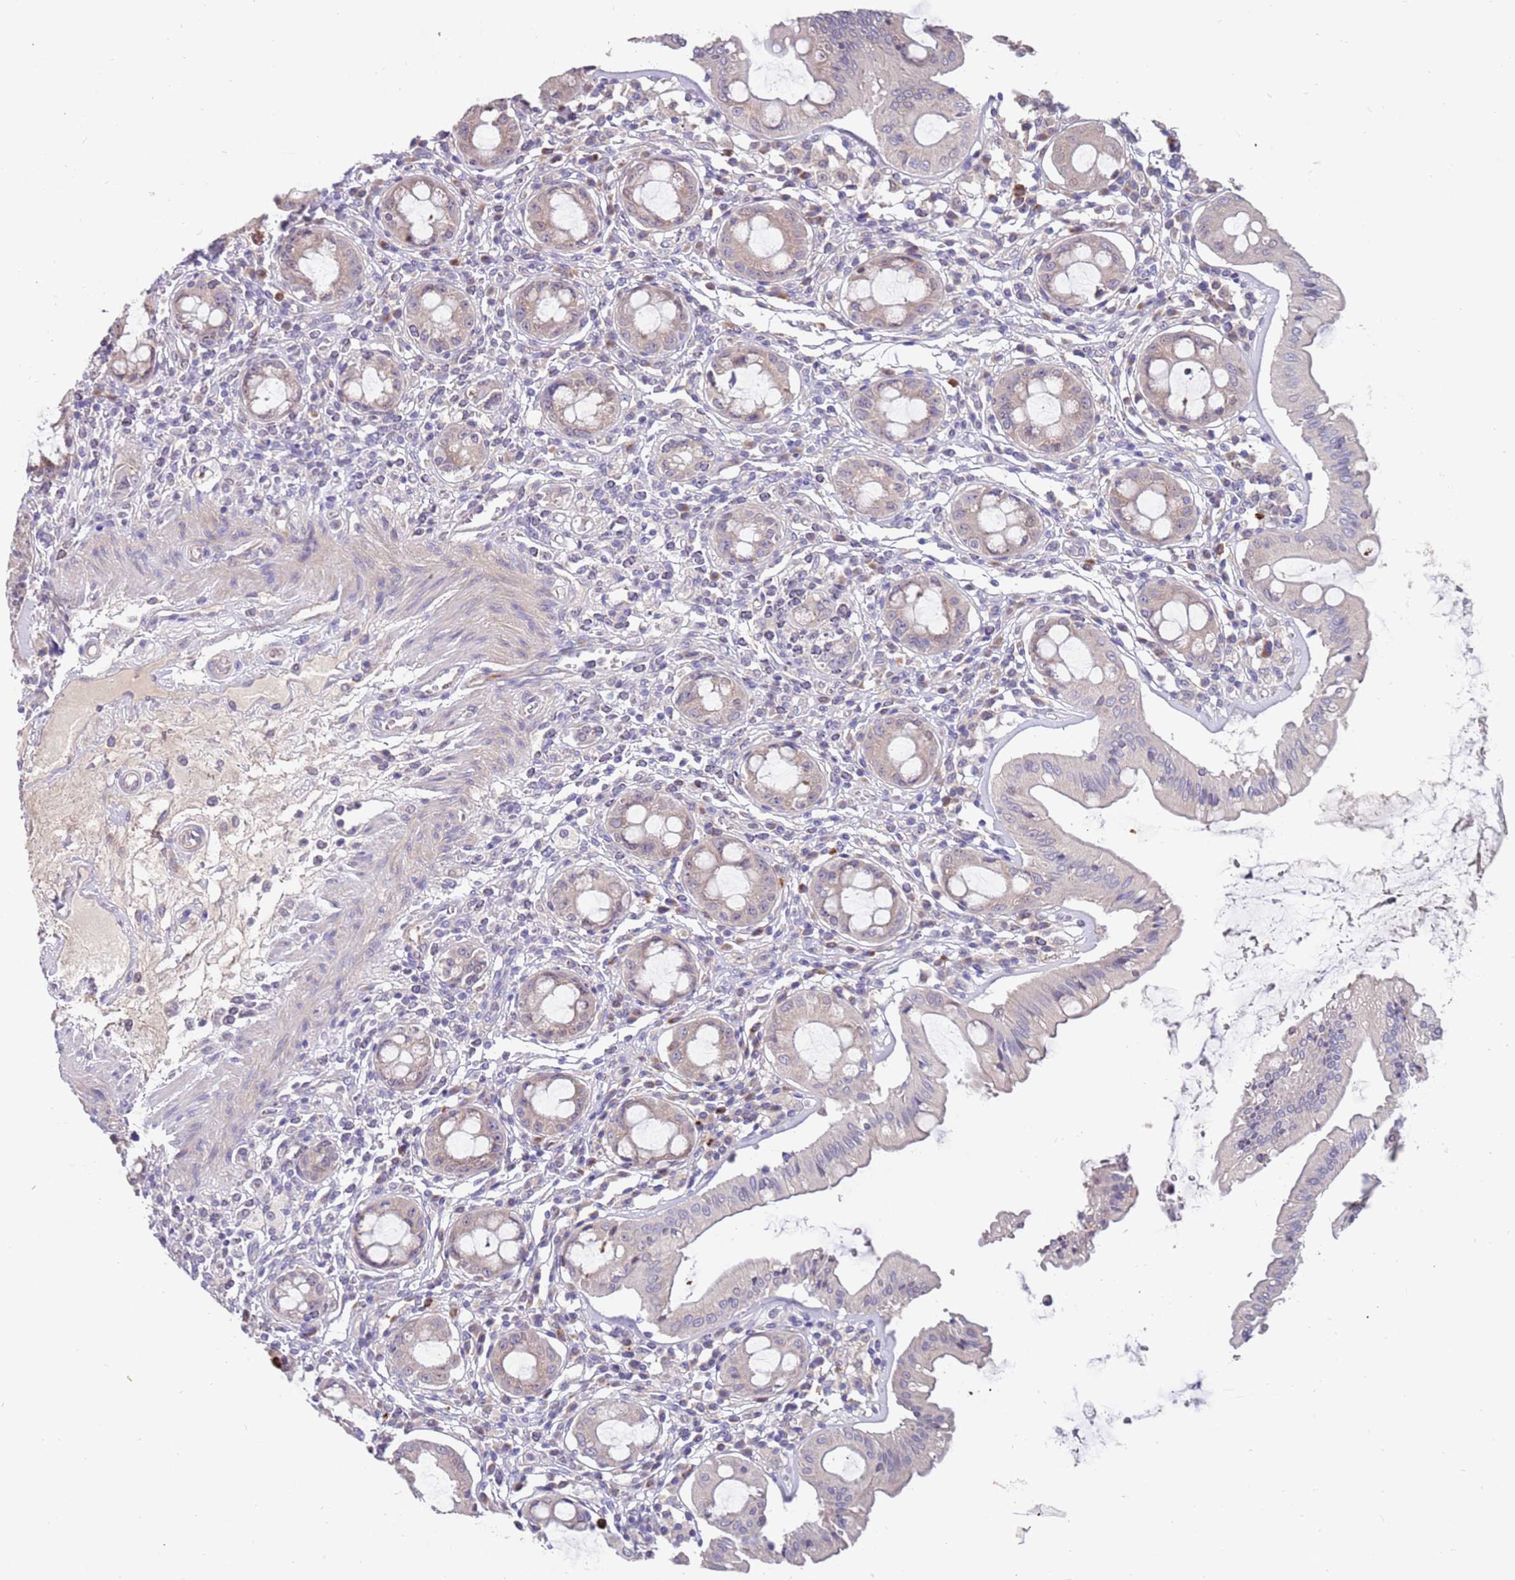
{"staining": {"intensity": "weak", "quantity": "25%-75%", "location": "cytoplasmic/membranous"}, "tissue": "rectum", "cell_type": "Glandular cells", "image_type": "normal", "snomed": [{"axis": "morphology", "description": "Normal tissue, NOS"}, {"axis": "topography", "description": "Rectum"}], "caption": "Immunohistochemical staining of unremarkable human rectum exhibits weak cytoplasmic/membranous protein positivity in about 25%-75% of glandular cells.", "gene": "ZNF746", "patient": {"sex": "female", "age": 57}}